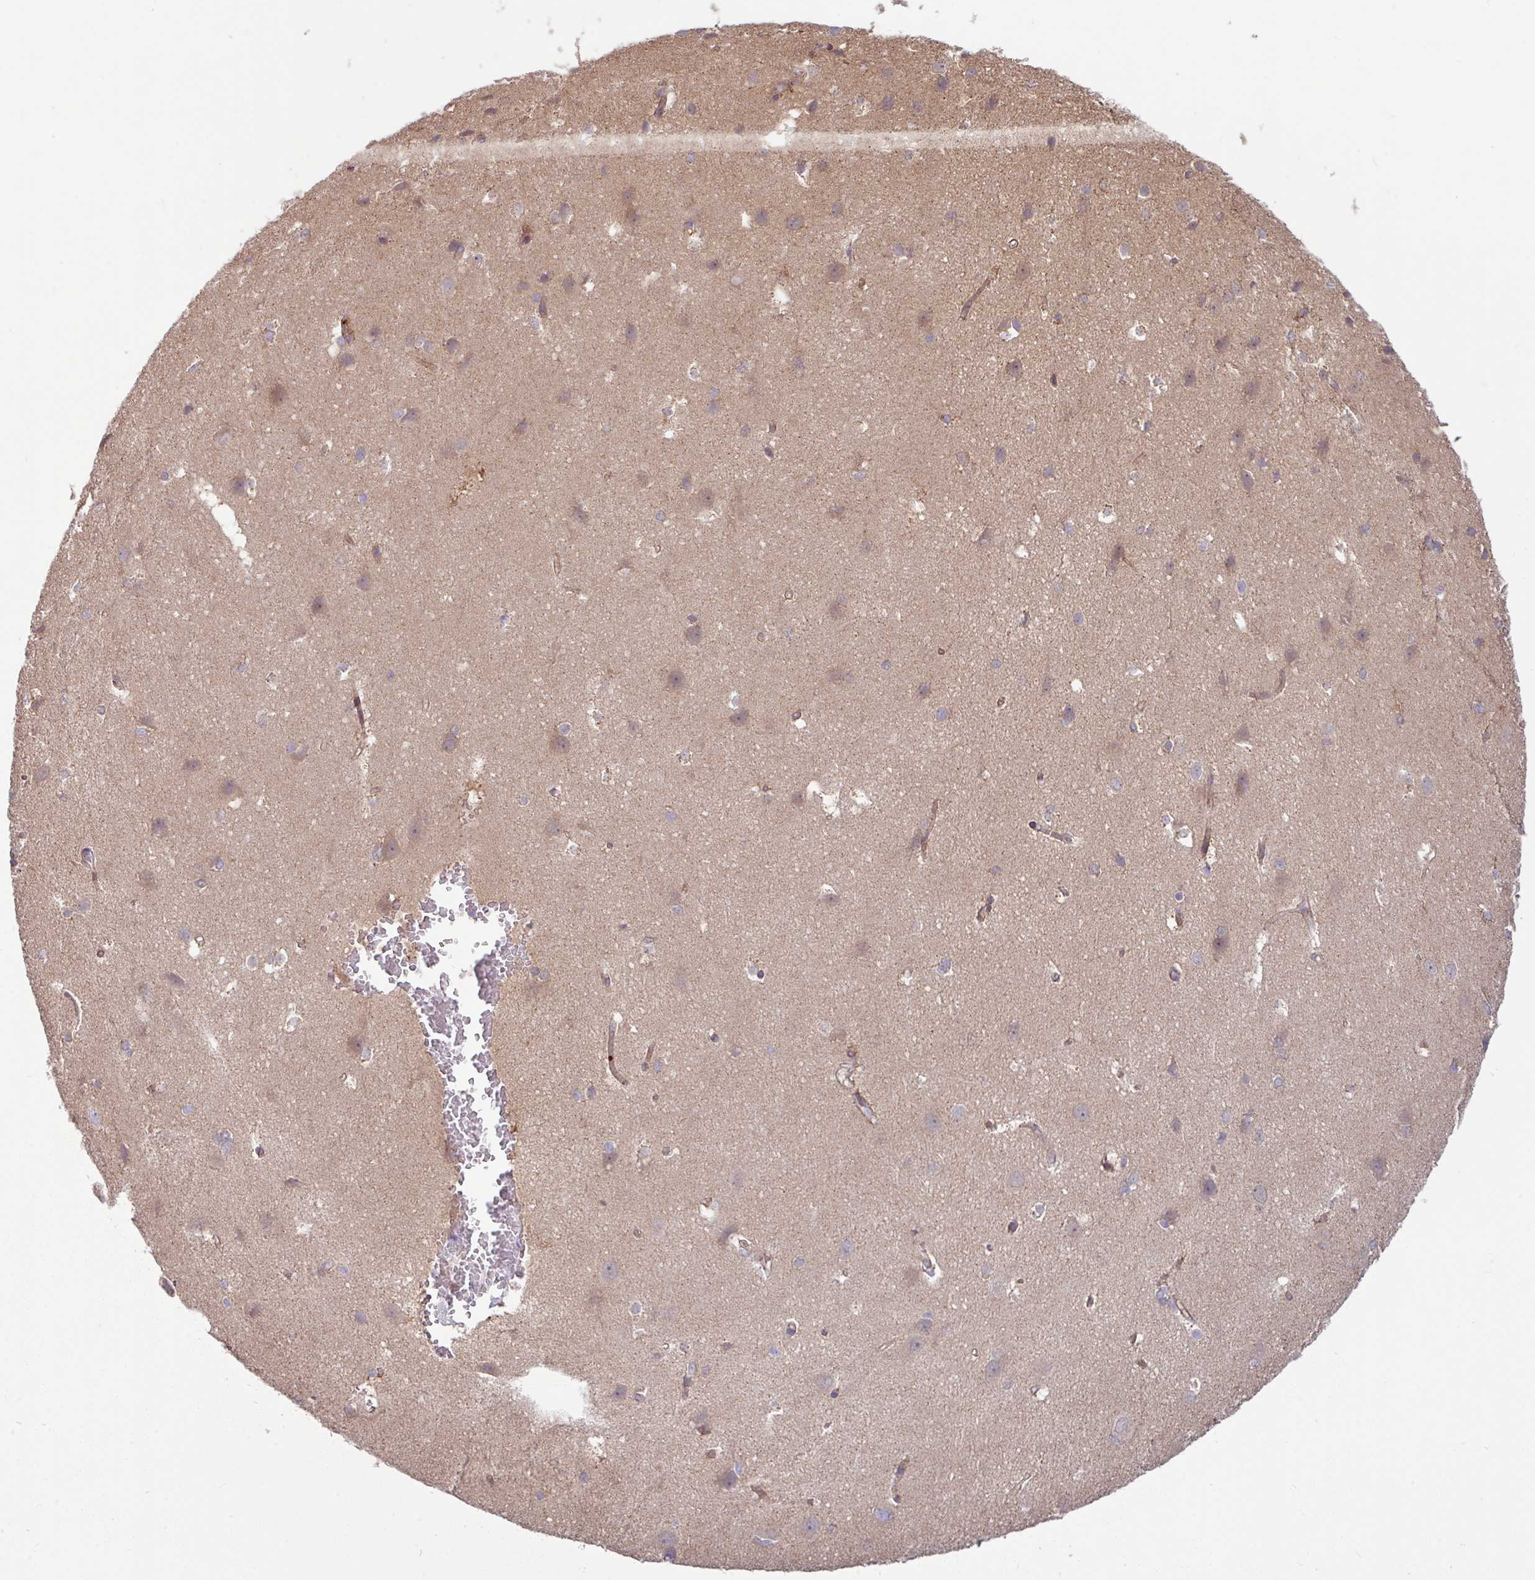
{"staining": {"intensity": "moderate", "quantity": ">75%", "location": "cytoplasmic/membranous"}, "tissue": "cerebral cortex", "cell_type": "Endothelial cells", "image_type": "normal", "snomed": [{"axis": "morphology", "description": "Normal tissue, NOS"}, {"axis": "topography", "description": "Cerebral cortex"}], "caption": "Immunohistochemical staining of normal human cerebral cortex demonstrates >75% levels of moderate cytoplasmic/membranous protein positivity in approximately >75% of endothelial cells.", "gene": "B4GALNT4", "patient": {"sex": "male", "age": 37}}